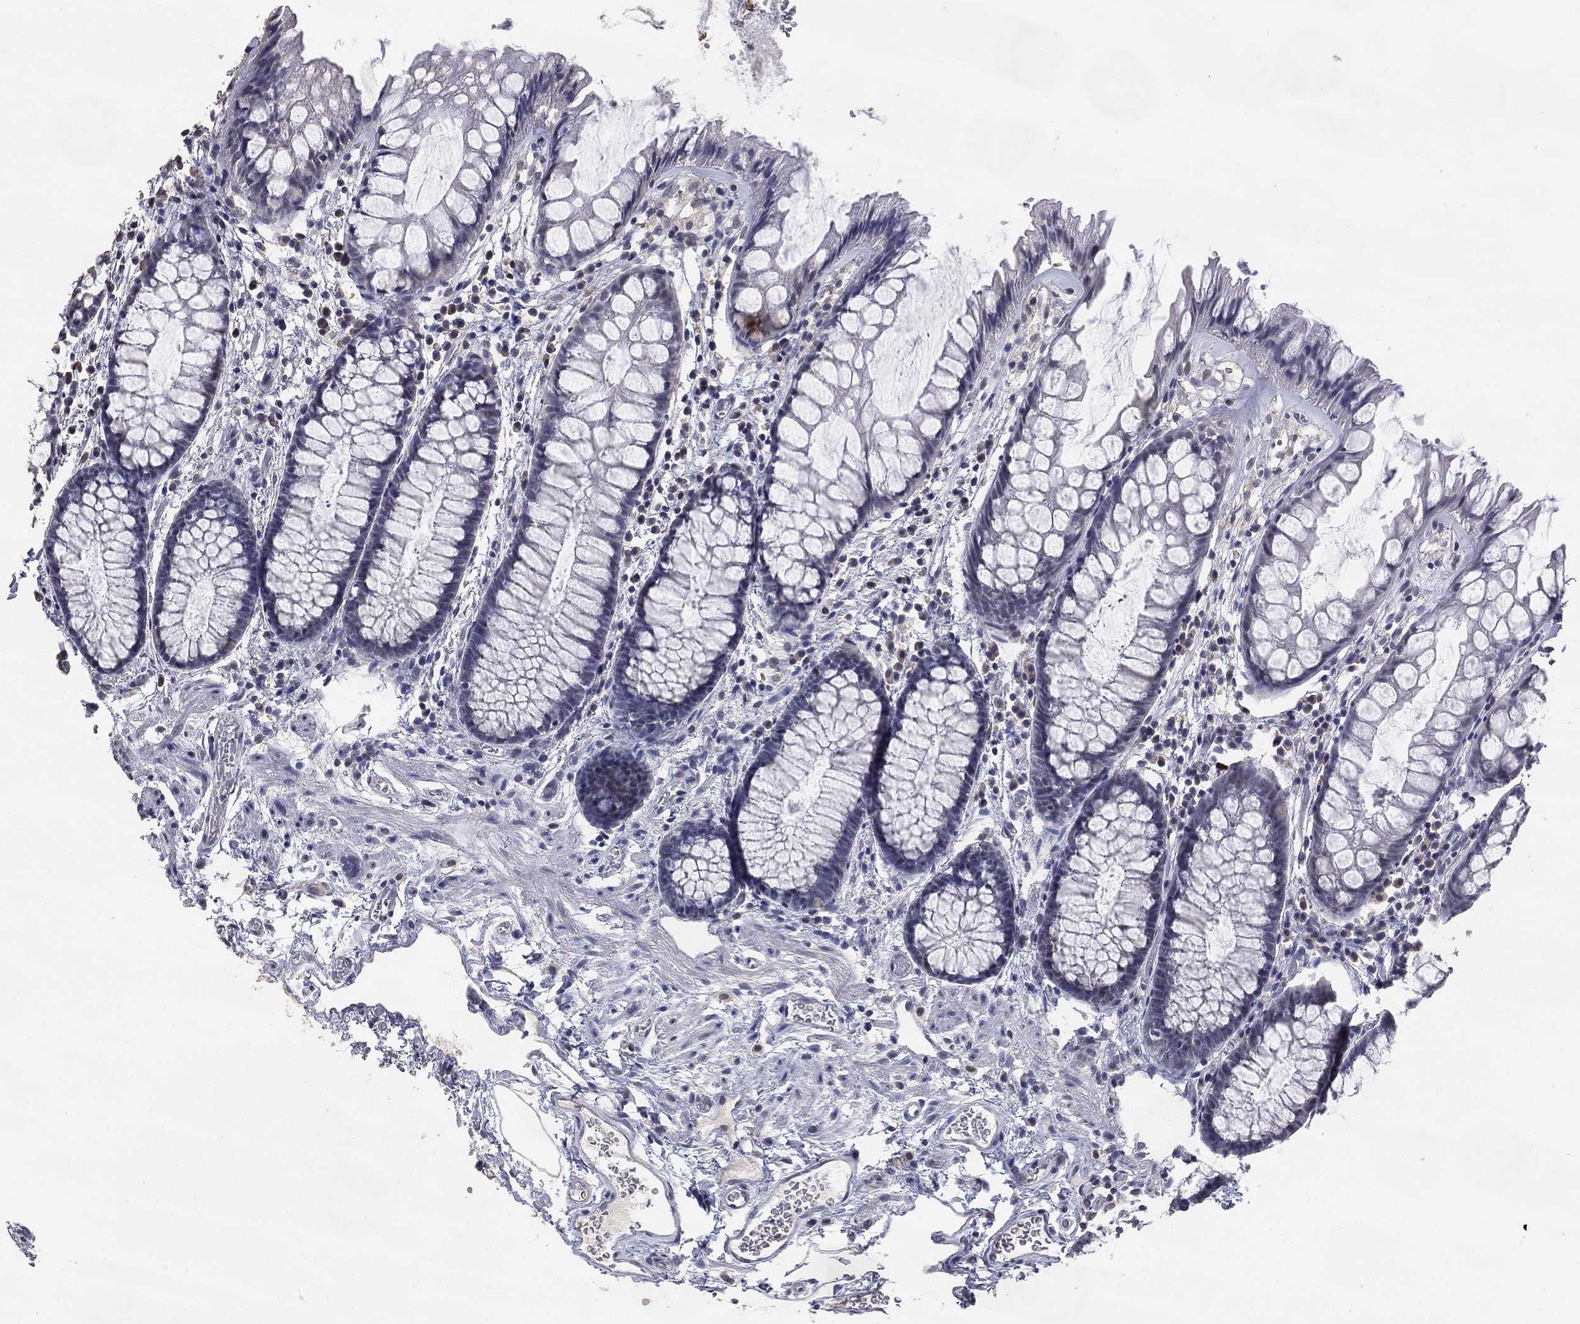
{"staining": {"intensity": "negative", "quantity": "none", "location": "none"}, "tissue": "rectum", "cell_type": "Glandular cells", "image_type": "normal", "snomed": [{"axis": "morphology", "description": "Normal tissue, NOS"}, {"axis": "topography", "description": "Rectum"}], "caption": "An image of rectum stained for a protein demonstrates no brown staining in glandular cells. (Brightfield microscopy of DAB immunohistochemistry (IHC) at high magnification).", "gene": "DSG1", "patient": {"sex": "female", "age": 62}}